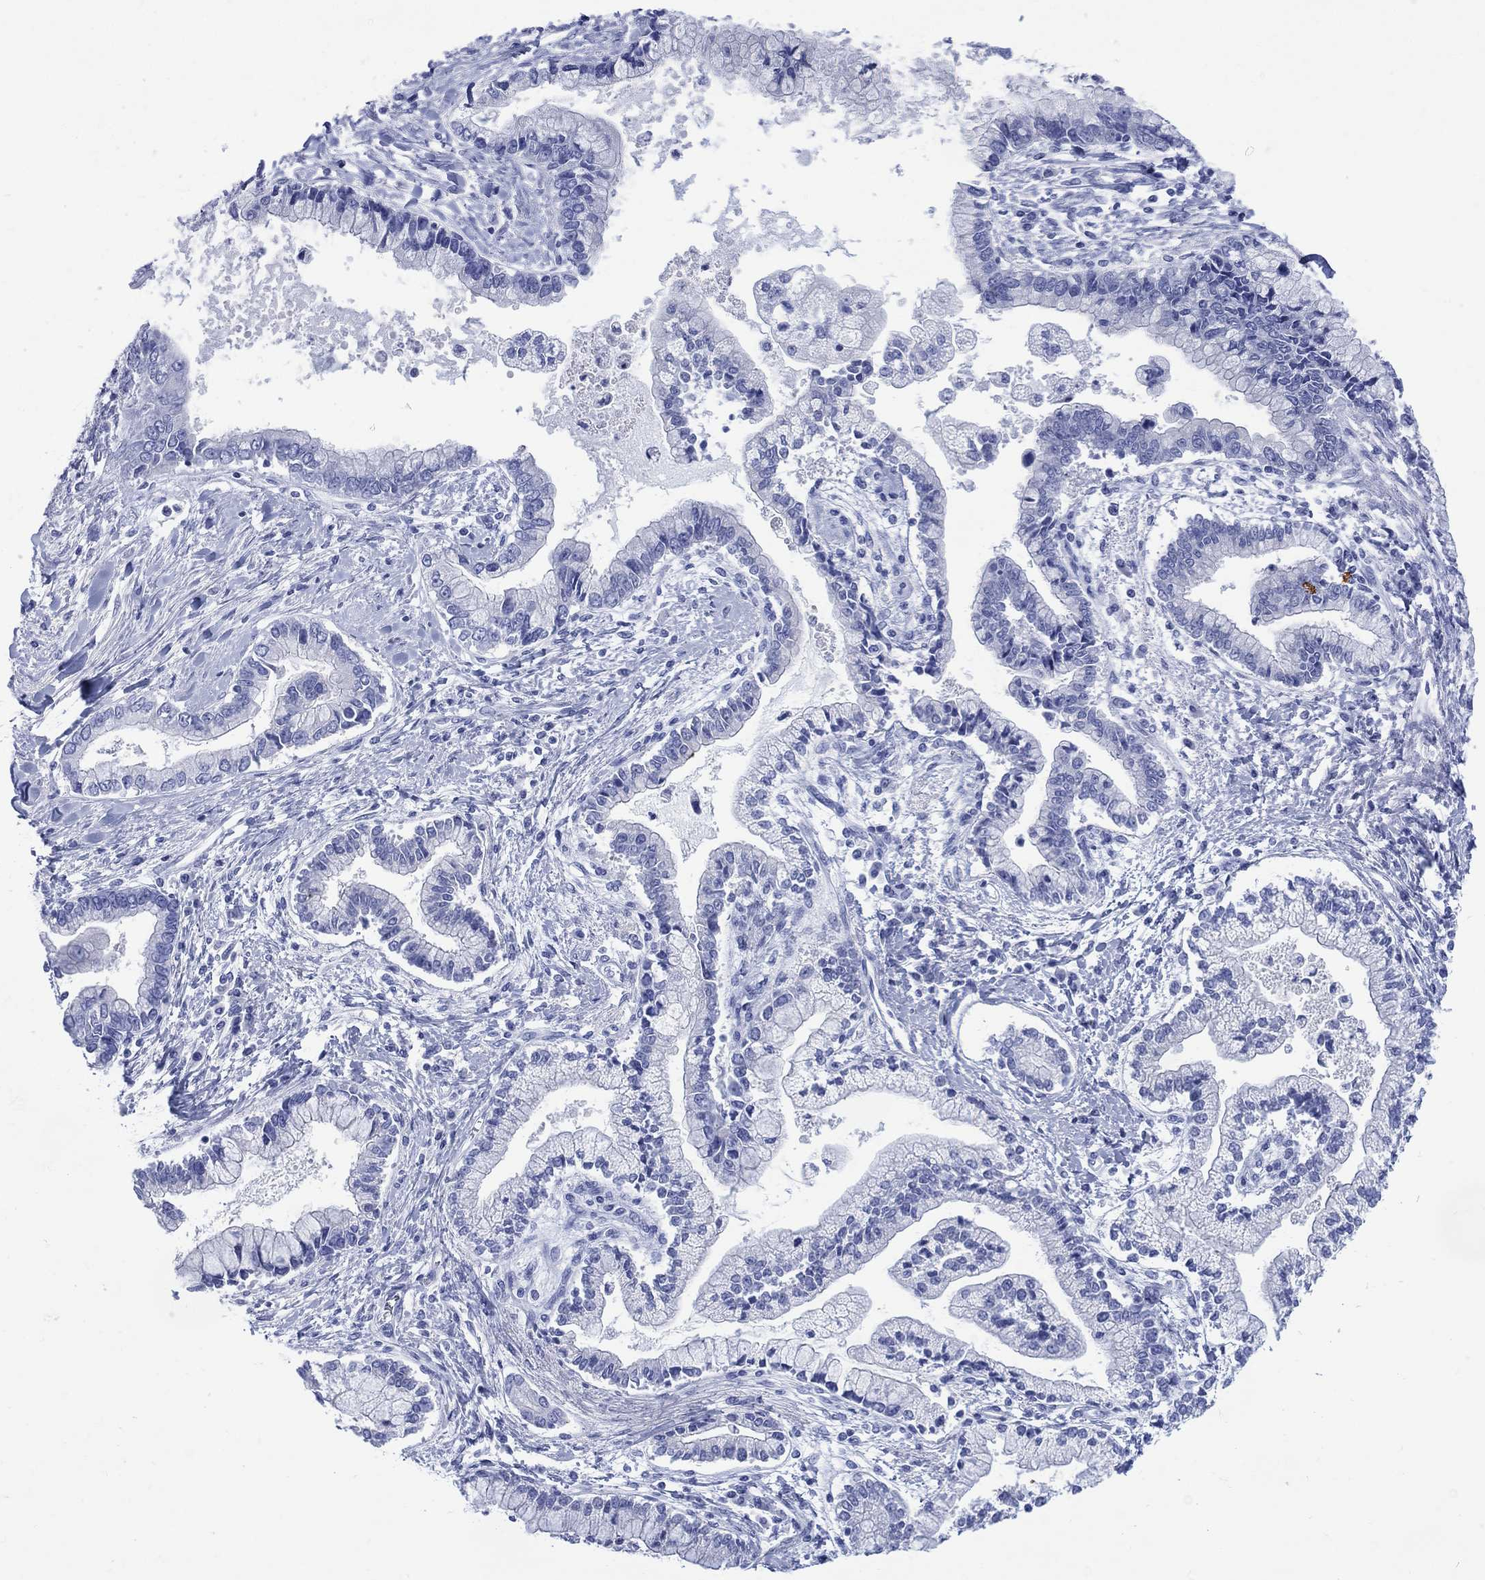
{"staining": {"intensity": "negative", "quantity": "none", "location": "none"}, "tissue": "liver cancer", "cell_type": "Tumor cells", "image_type": "cancer", "snomed": [{"axis": "morphology", "description": "Cholangiocarcinoma"}, {"axis": "topography", "description": "Liver"}], "caption": "Immunohistochemical staining of liver cancer (cholangiocarcinoma) exhibits no significant positivity in tumor cells. (Immunohistochemistry, brightfield microscopy, high magnification).", "gene": "LRRD1", "patient": {"sex": "male", "age": 50}}